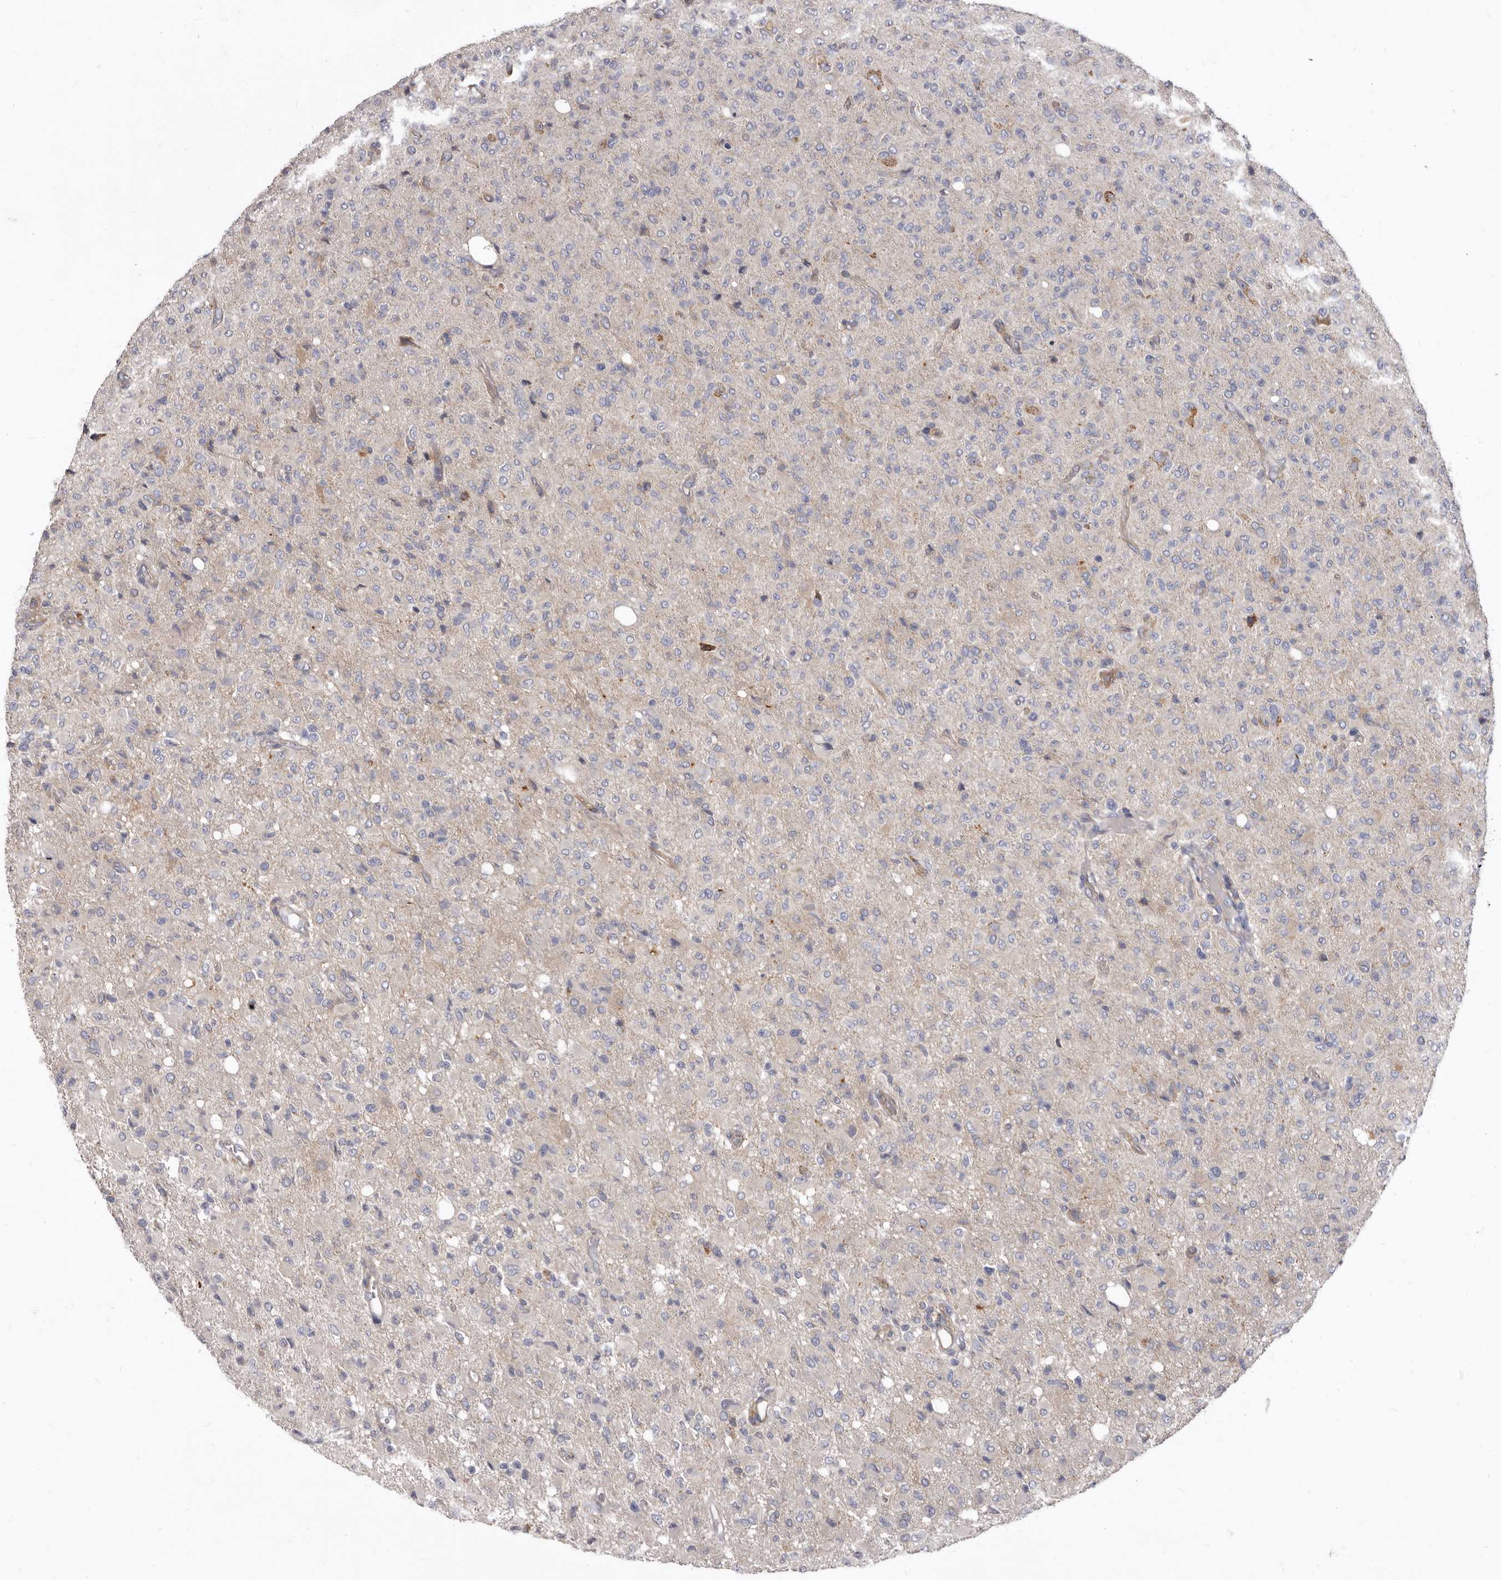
{"staining": {"intensity": "moderate", "quantity": "<25%", "location": "cytoplasmic/membranous"}, "tissue": "glioma", "cell_type": "Tumor cells", "image_type": "cancer", "snomed": [{"axis": "morphology", "description": "Glioma, malignant, High grade"}, {"axis": "topography", "description": "Brain"}], "caption": "Immunohistochemical staining of human glioma reveals low levels of moderate cytoplasmic/membranous positivity in about <25% of tumor cells. (brown staining indicates protein expression, while blue staining denotes nuclei).", "gene": "FMO2", "patient": {"sex": "female", "age": 57}}